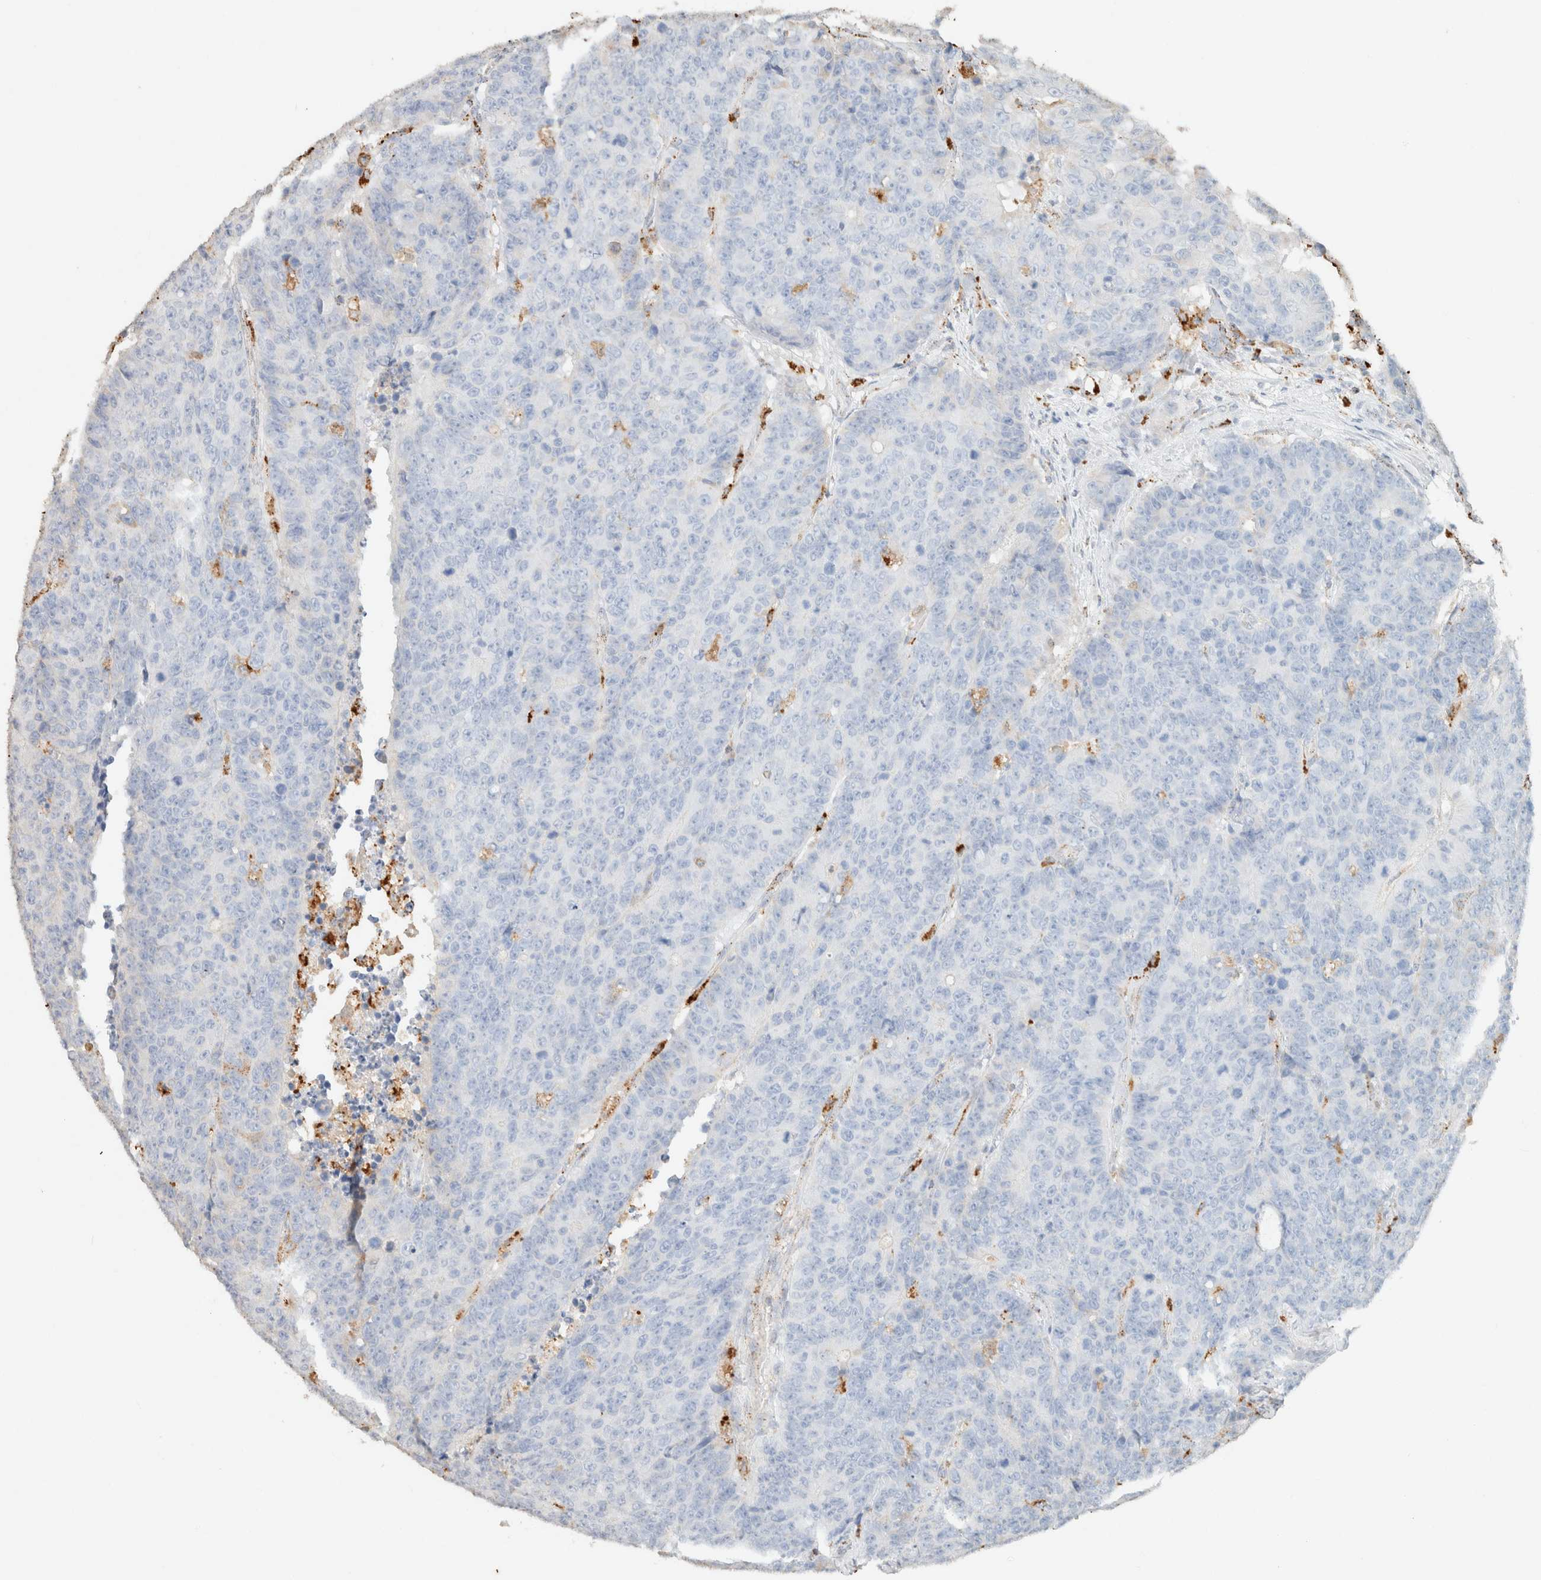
{"staining": {"intensity": "negative", "quantity": "none", "location": "none"}, "tissue": "colorectal cancer", "cell_type": "Tumor cells", "image_type": "cancer", "snomed": [{"axis": "morphology", "description": "Adenocarcinoma, NOS"}, {"axis": "topography", "description": "Colon"}], "caption": "Human colorectal cancer (adenocarcinoma) stained for a protein using immunohistochemistry (IHC) exhibits no expression in tumor cells.", "gene": "CTSC", "patient": {"sex": "female", "age": 86}}